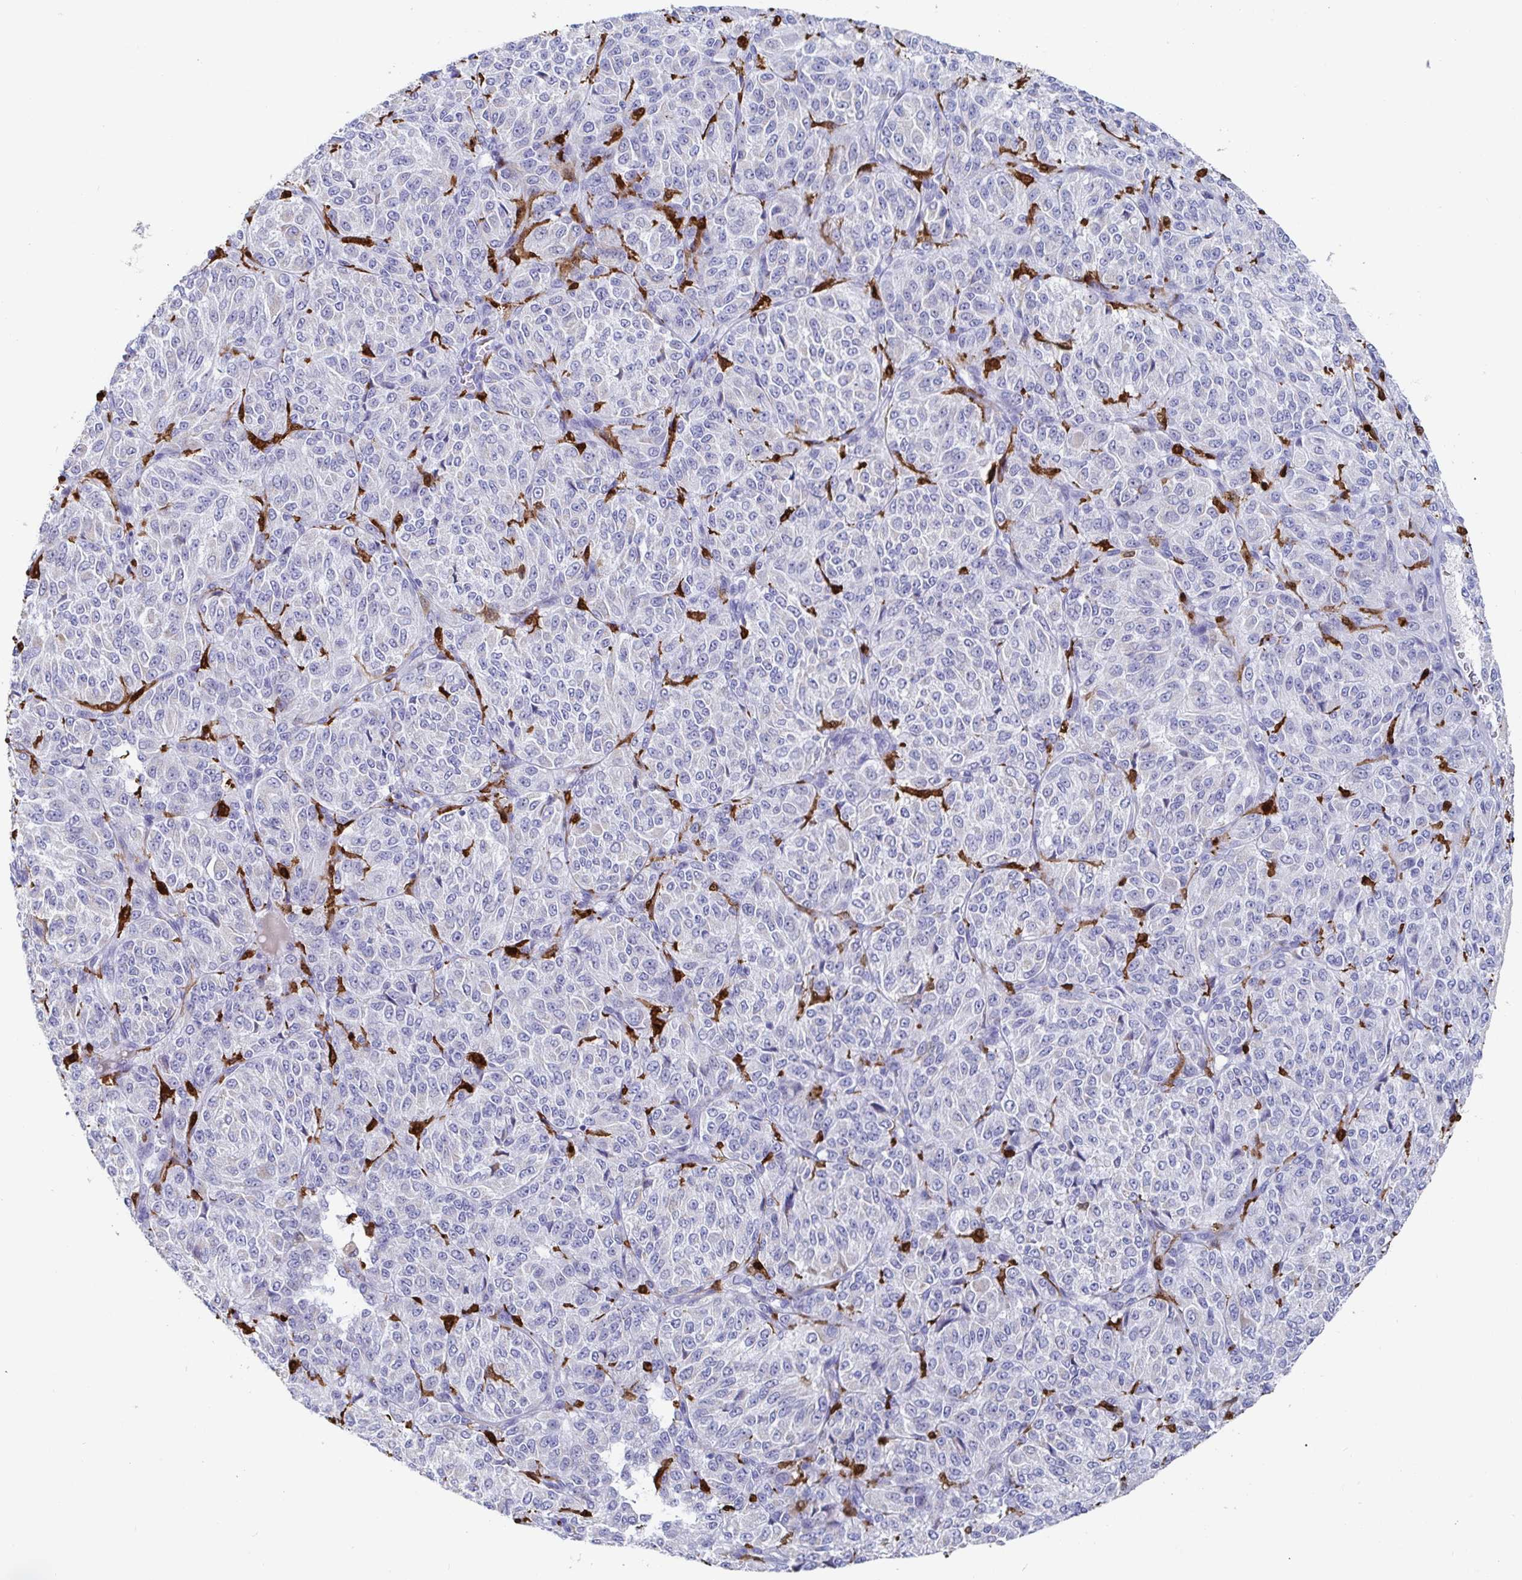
{"staining": {"intensity": "negative", "quantity": "none", "location": "none"}, "tissue": "melanoma", "cell_type": "Tumor cells", "image_type": "cancer", "snomed": [{"axis": "morphology", "description": "Malignant melanoma, Metastatic site"}, {"axis": "topography", "description": "Brain"}], "caption": "This is an immunohistochemistry (IHC) histopathology image of human melanoma. There is no staining in tumor cells.", "gene": "OR2A4", "patient": {"sex": "female", "age": 56}}